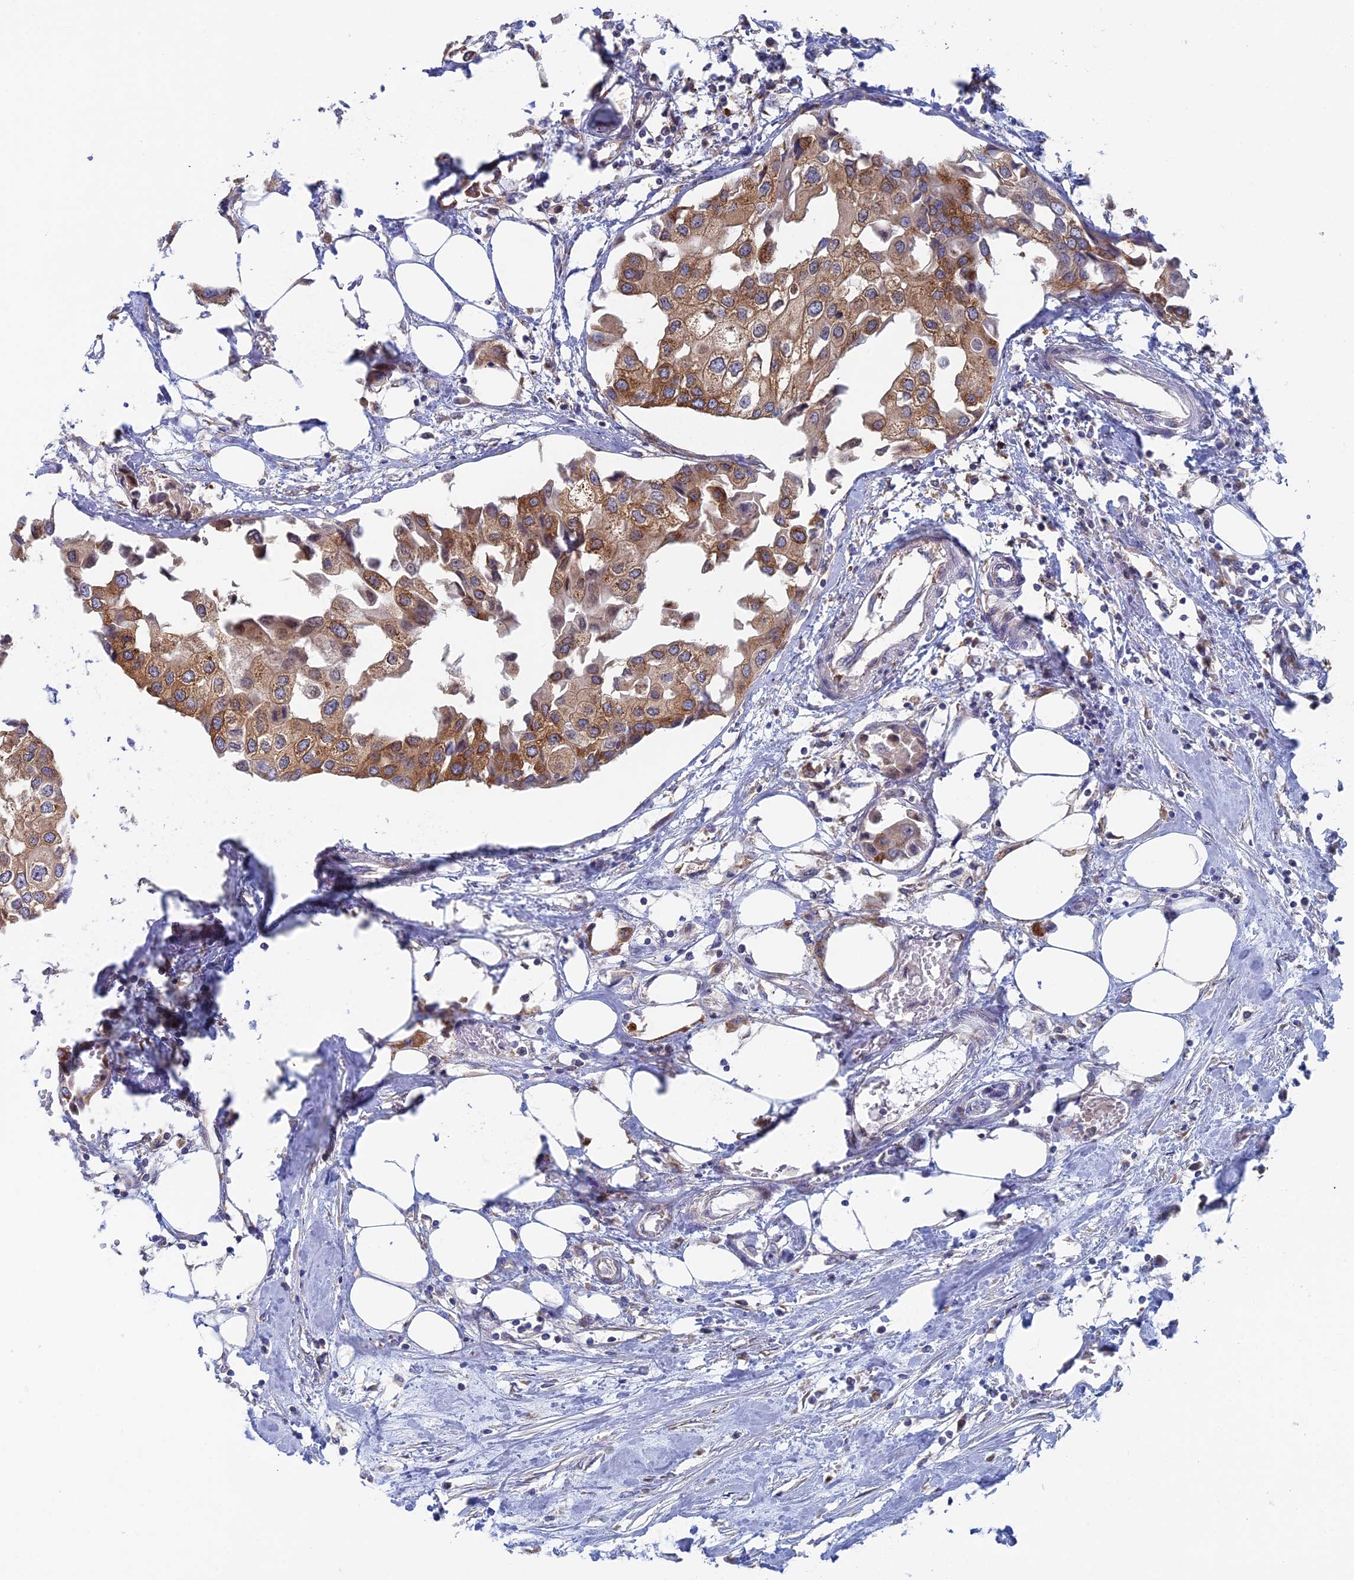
{"staining": {"intensity": "moderate", "quantity": ">75%", "location": "cytoplasmic/membranous"}, "tissue": "urothelial cancer", "cell_type": "Tumor cells", "image_type": "cancer", "snomed": [{"axis": "morphology", "description": "Urothelial carcinoma, High grade"}, {"axis": "topography", "description": "Urinary bladder"}], "caption": "Protein staining by immunohistochemistry shows moderate cytoplasmic/membranous expression in about >75% of tumor cells in high-grade urothelial carcinoma.", "gene": "TBC1D30", "patient": {"sex": "male", "age": 64}}